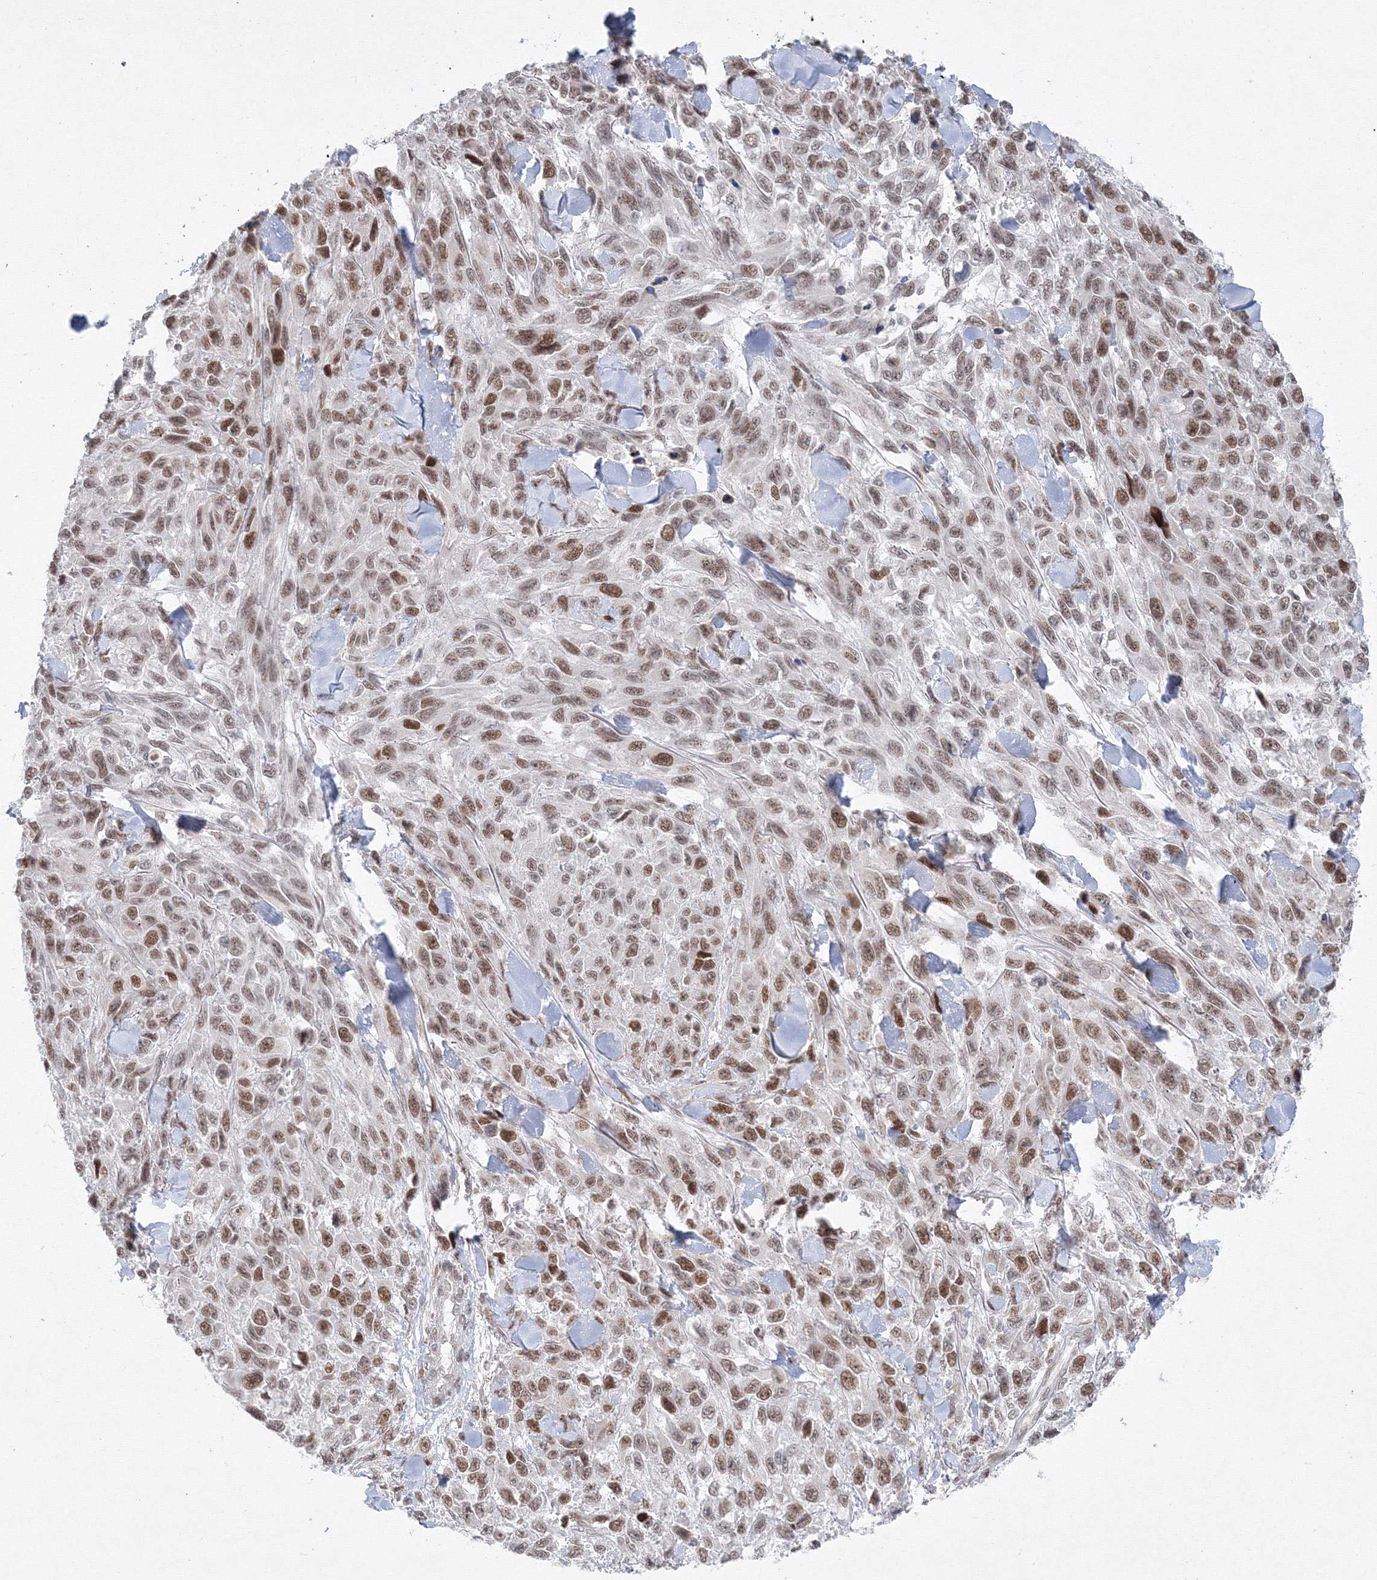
{"staining": {"intensity": "moderate", "quantity": ">75%", "location": "nuclear"}, "tissue": "melanoma", "cell_type": "Tumor cells", "image_type": "cancer", "snomed": [{"axis": "morphology", "description": "Malignant melanoma, NOS"}, {"axis": "topography", "description": "Skin"}], "caption": "Human melanoma stained for a protein (brown) demonstrates moderate nuclear positive positivity in approximately >75% of tumor cells.", "gene": "KIF4A", "patient": {"sex": "female", "age": 96}}